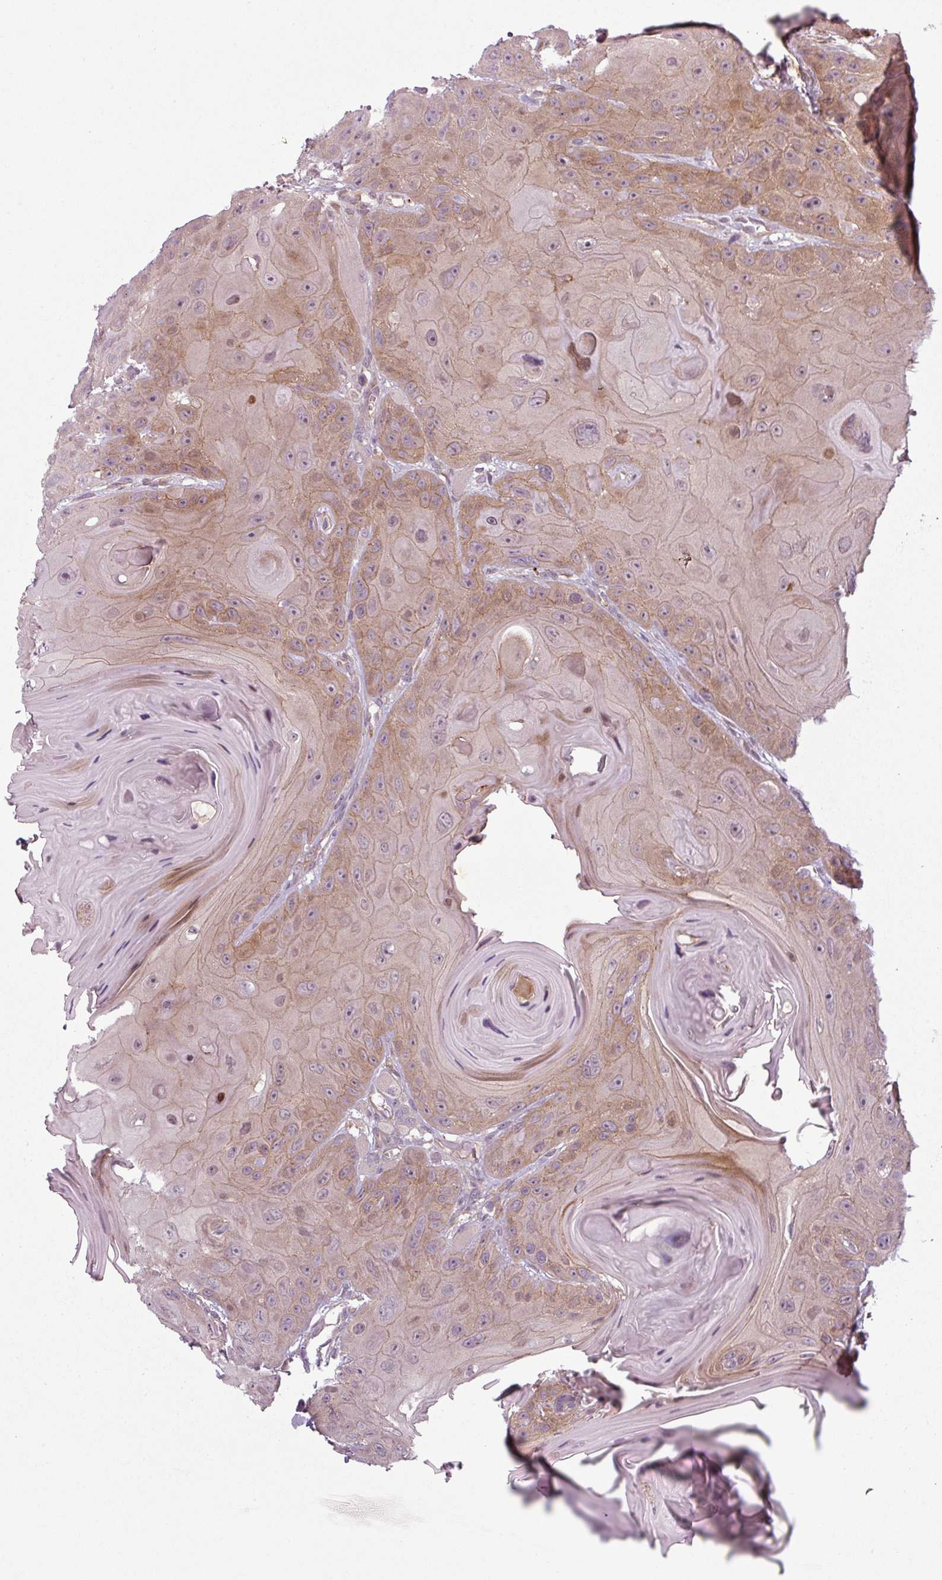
{"staining": {"intensity": "weak", "quantity": "25%-75%", "location": "cytoplasmic/membranous"}, "tissue": "head and neck cancer", "cell_type": "Tumor cells", "image_type": "cancer", "snomed": [{"axis": "morphology", "description": "Squamous cell carcinoma, NOS"}, {"axis": "topography", "description": "Head-Neck"}], "caption": "High-magnification brightfield microscopy of head and neck cancer (squamous cell carcinoma) stained with DAB (brown) and counterstained with hematoxylin (blue). tumor cells exhibit weak cytoplasmic/membranous expression is present in approximately25%-75% of cells. The protein is shown in brown color, while the nuclei are stained blue.", "gene": "SLC16A9", "patient": {"sex": "female", "age": 59}}